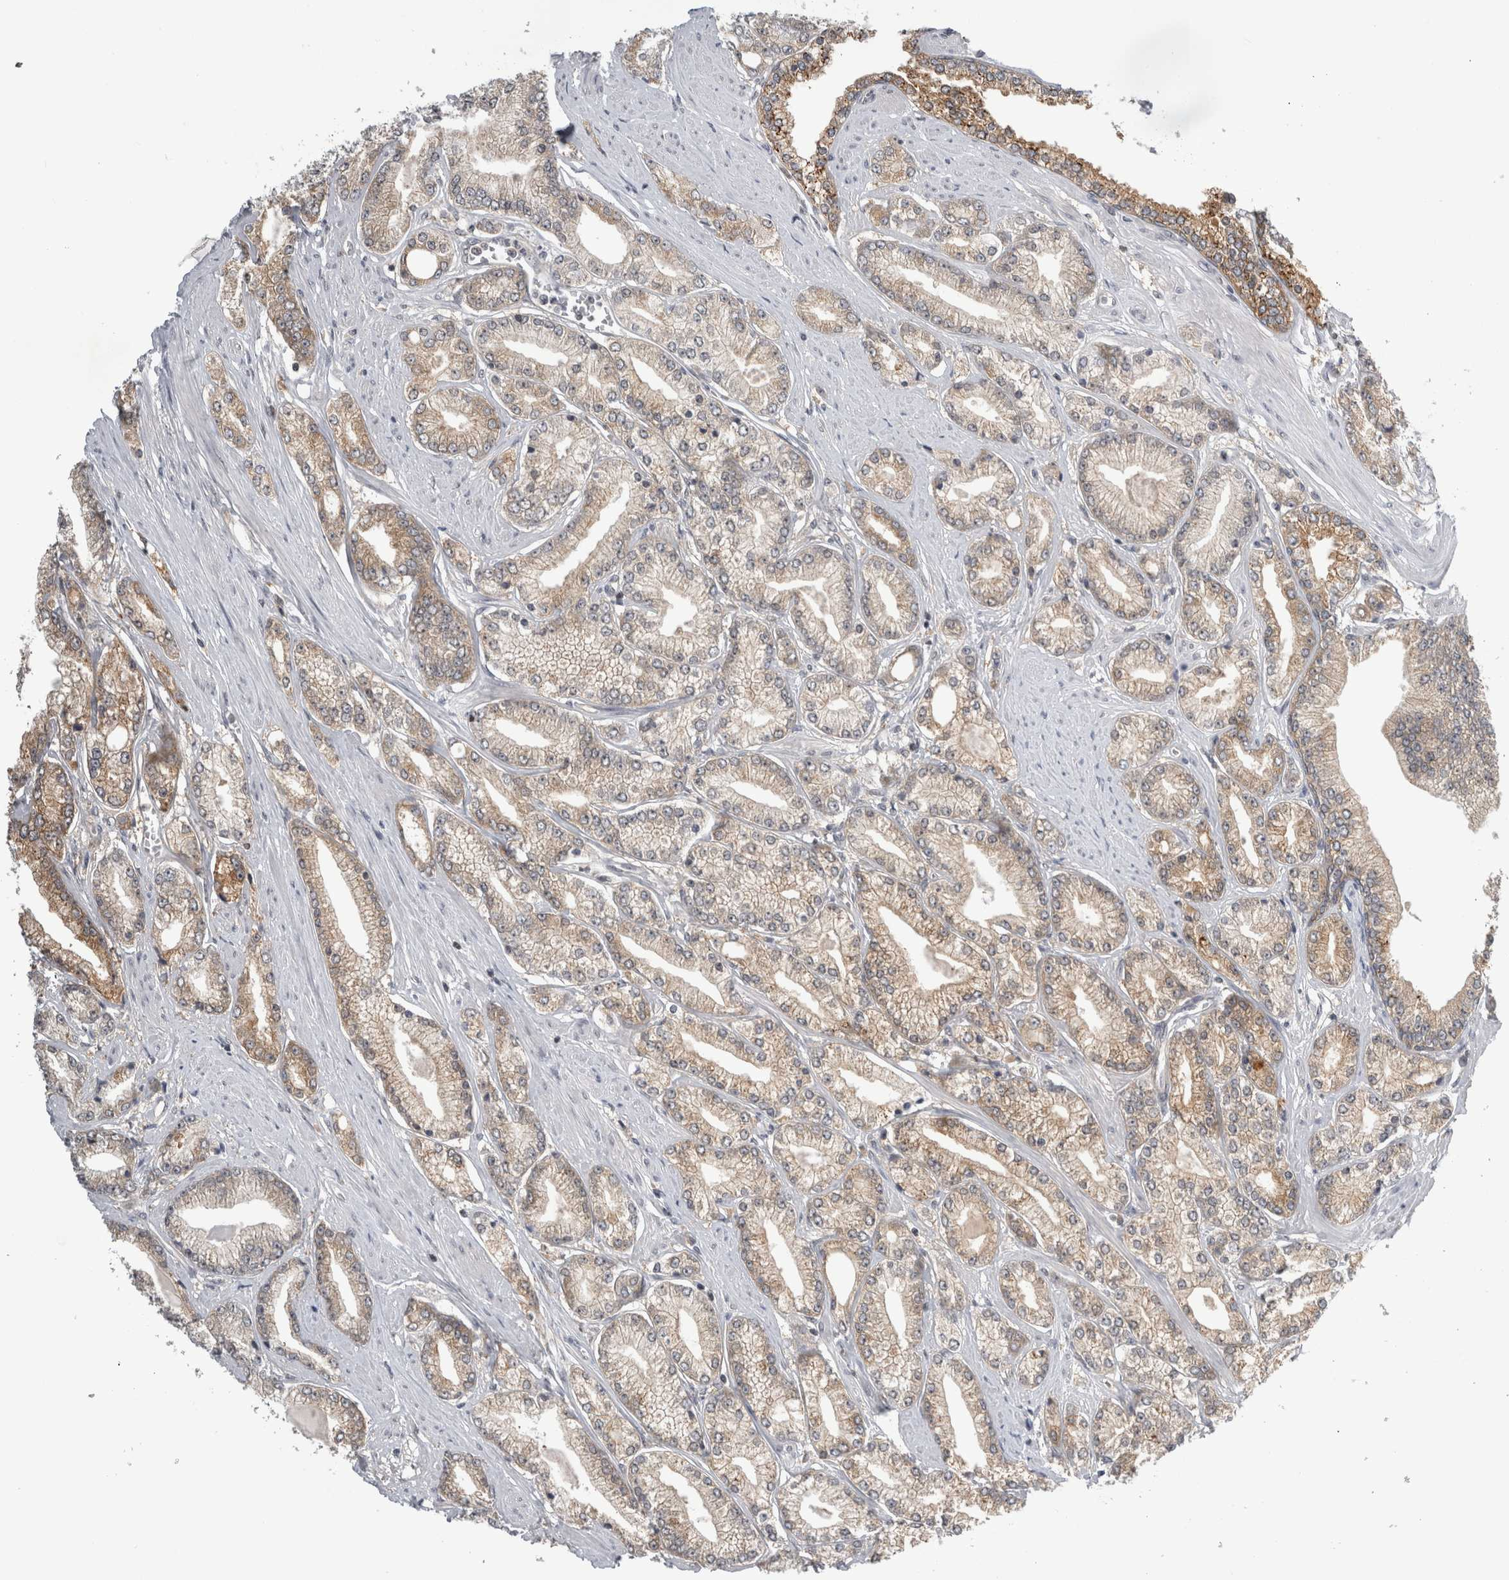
{"staining": {"intensity": "weak", "quantity": ">75%", "location": "cytoplasmic/membranous"}, "tissue": "prostate cancer", "cell_type": "Tumor cells", "image_type": "cancer", "snomed": [{"axis": "morphology", "description": "Adenocarcinoma, Low grade"}, {"axis": "topography", "description": "Prostate"}], "caption": "Prostate cancer stained for a protein (brown) reveals weak cytoplasmic/membranous positive staining in approximately >75% of tumor cells.", "gene": "PSMB2", "patient": {"sex": "male", "age": 62}}